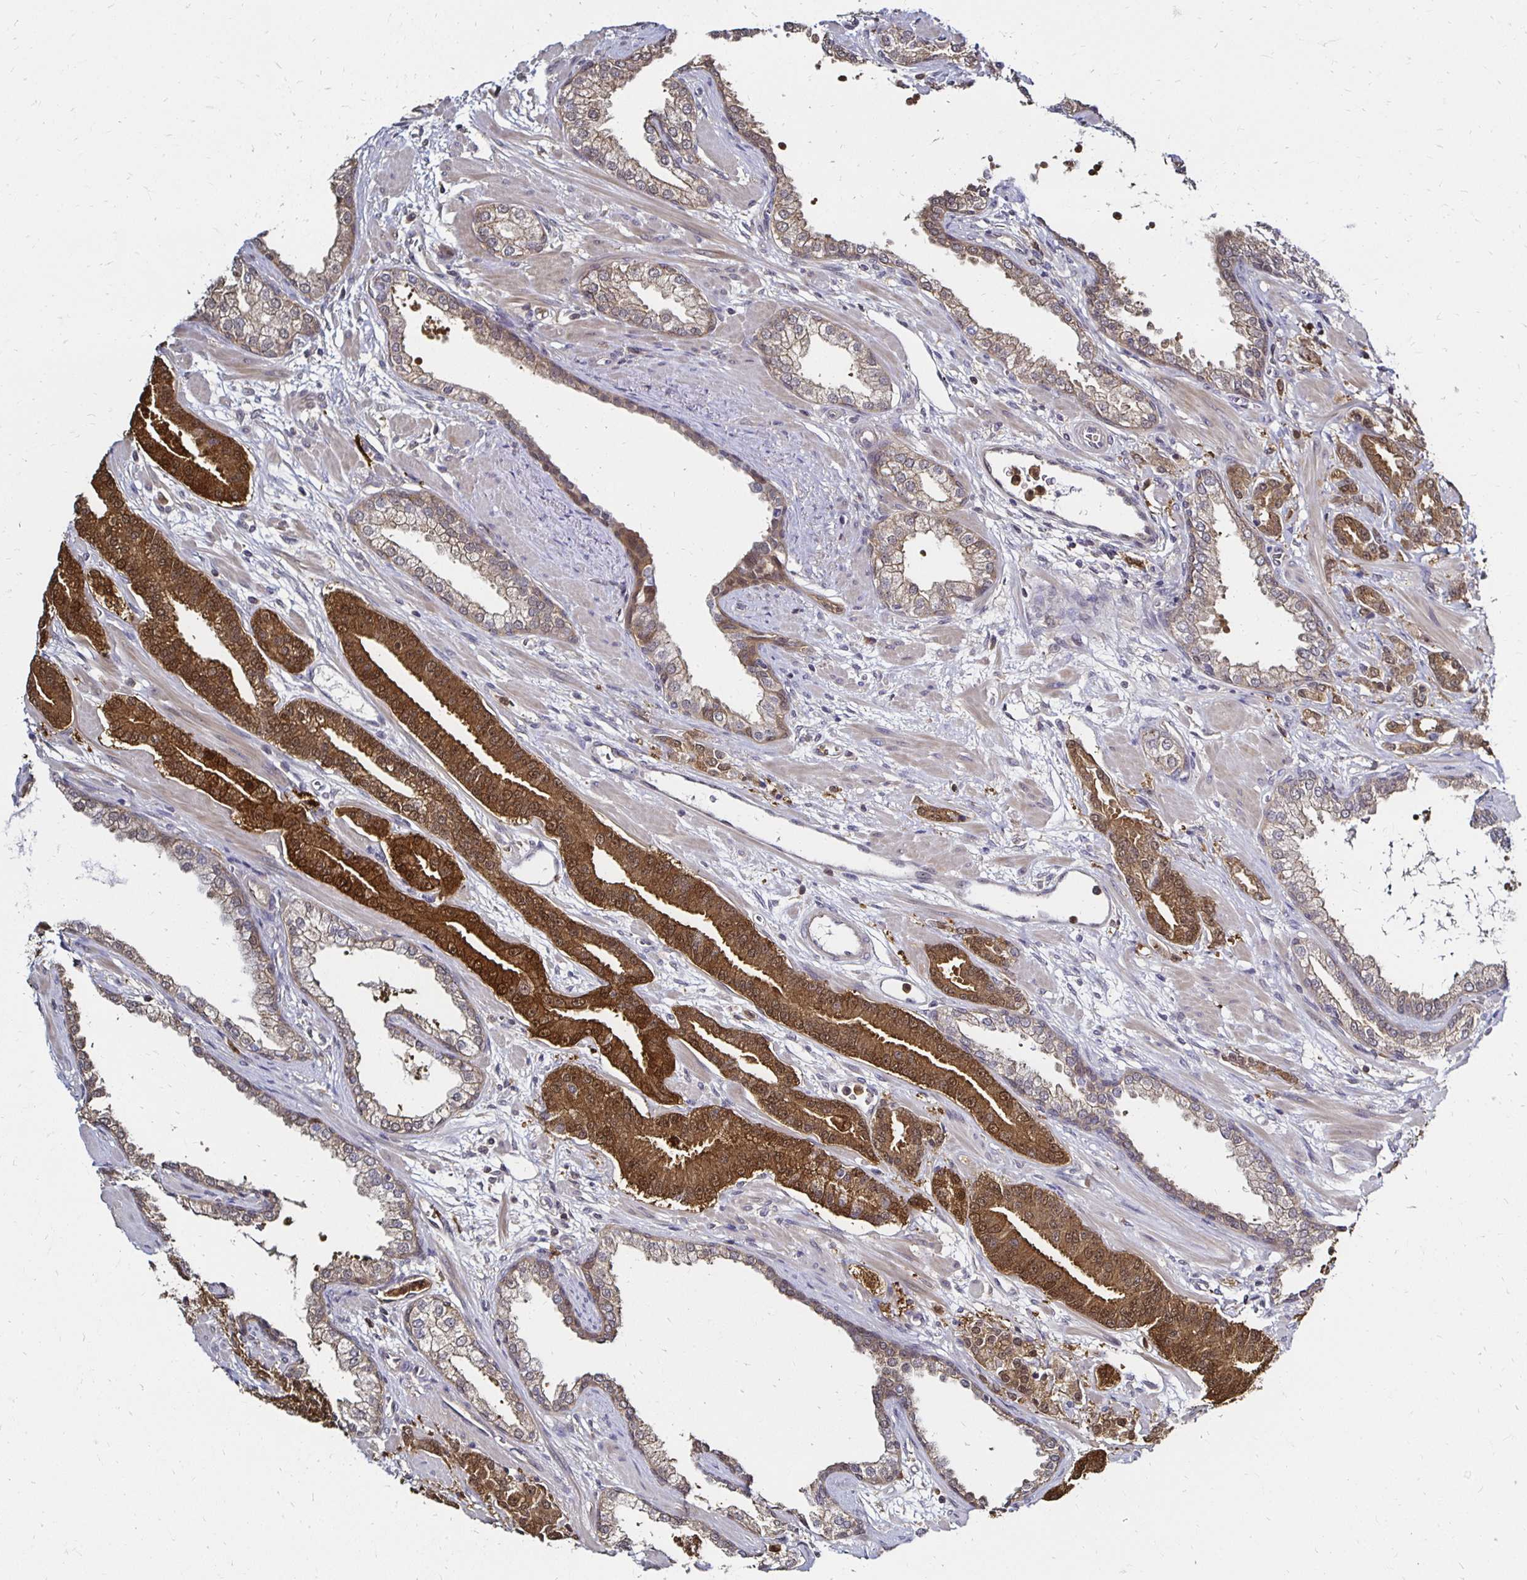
{"staining": {"intensity": "strong", "quantity": "<25%", "location": "cytoplasmic/membranous,nuclear"}, "tissue": "prostate cancer", "cell_type": "Tumor cells", "image_type": "cancer", "snomed": [{"axis": "morphology", "description": "Adenocarcinoma, High grade"}, {"axis": "topography", "description": "Prostate"}], "caption": "Prostate cancer (high-grade adenocarcinoma) tissue displays strong cytoplasmic/membranous and nuclear staining in approximately <25% of tumor cells, visualized by immunohistochemistry. The staining was performed using DAB (3,3'-diaminobenzidine) to visualize the protein expression in brown, while the nuclei were stained in blue with hematoxylin (Magnification: 20x).", "gene": "TXN", "patient": {"sex": "male", "age": 60}}